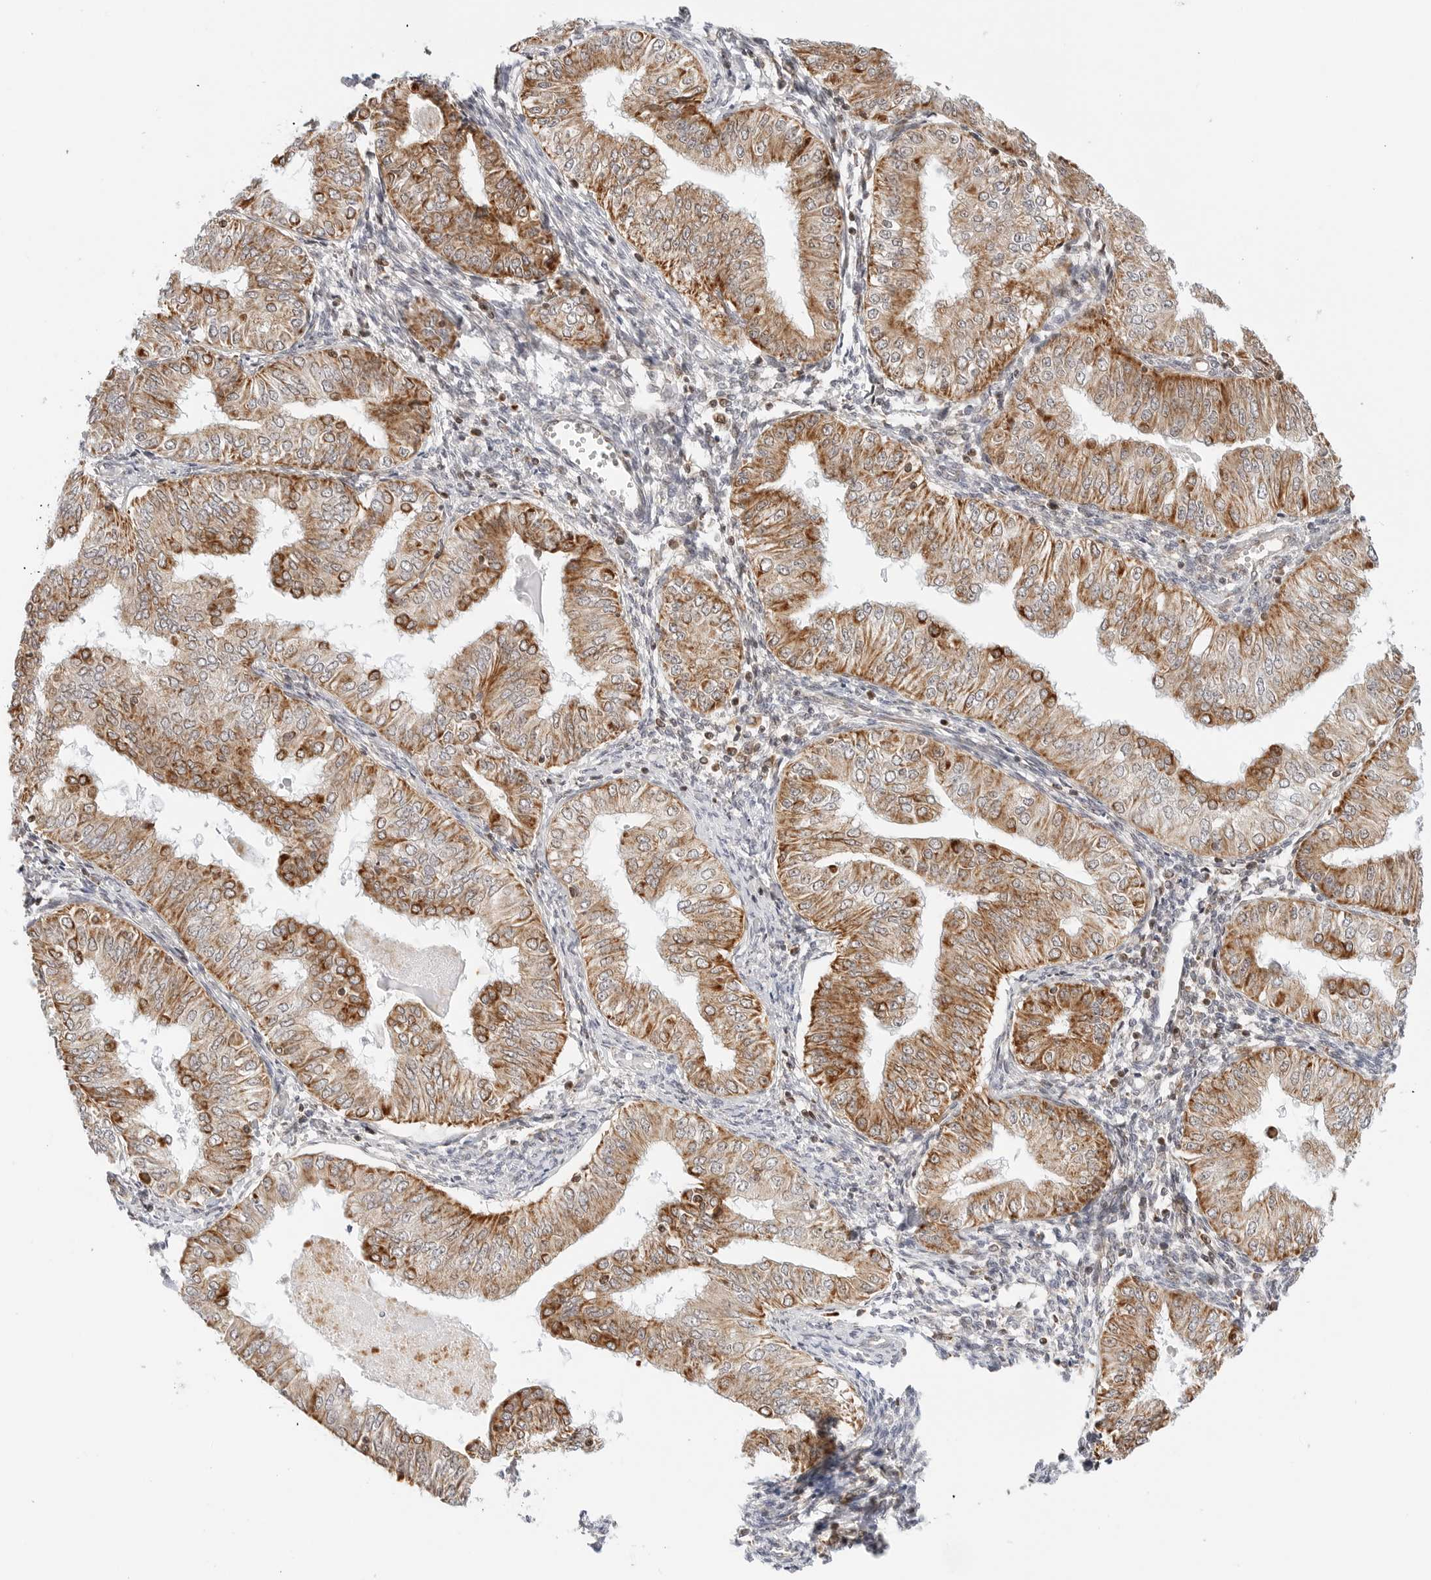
{"staining": {"intensity": "moderate", "quantity": ">75%", "location": "cytoplasmic/membranous"}, "tissue": "endometrial cancer", "cell_type": "Tumor cells", "image_type": "cancer", "snomed": [{"axis": "morphology", "description": "Normal tissue, NOS"}, {"axis": "morphology", "description": "Adenocarcinoma, NOS"}, {"axis": "topography", "description": "Endometrium"}], "caption": "Approximately >75% of tumor cells in endometrial cancer (adenocarcinoma) exhibit moderate cytoplasmic/membranous protein staining as visualized by brown immunohistochemical staining.", "gene": "DYRK4", "patient": {"sex": "female", "age": 53}}